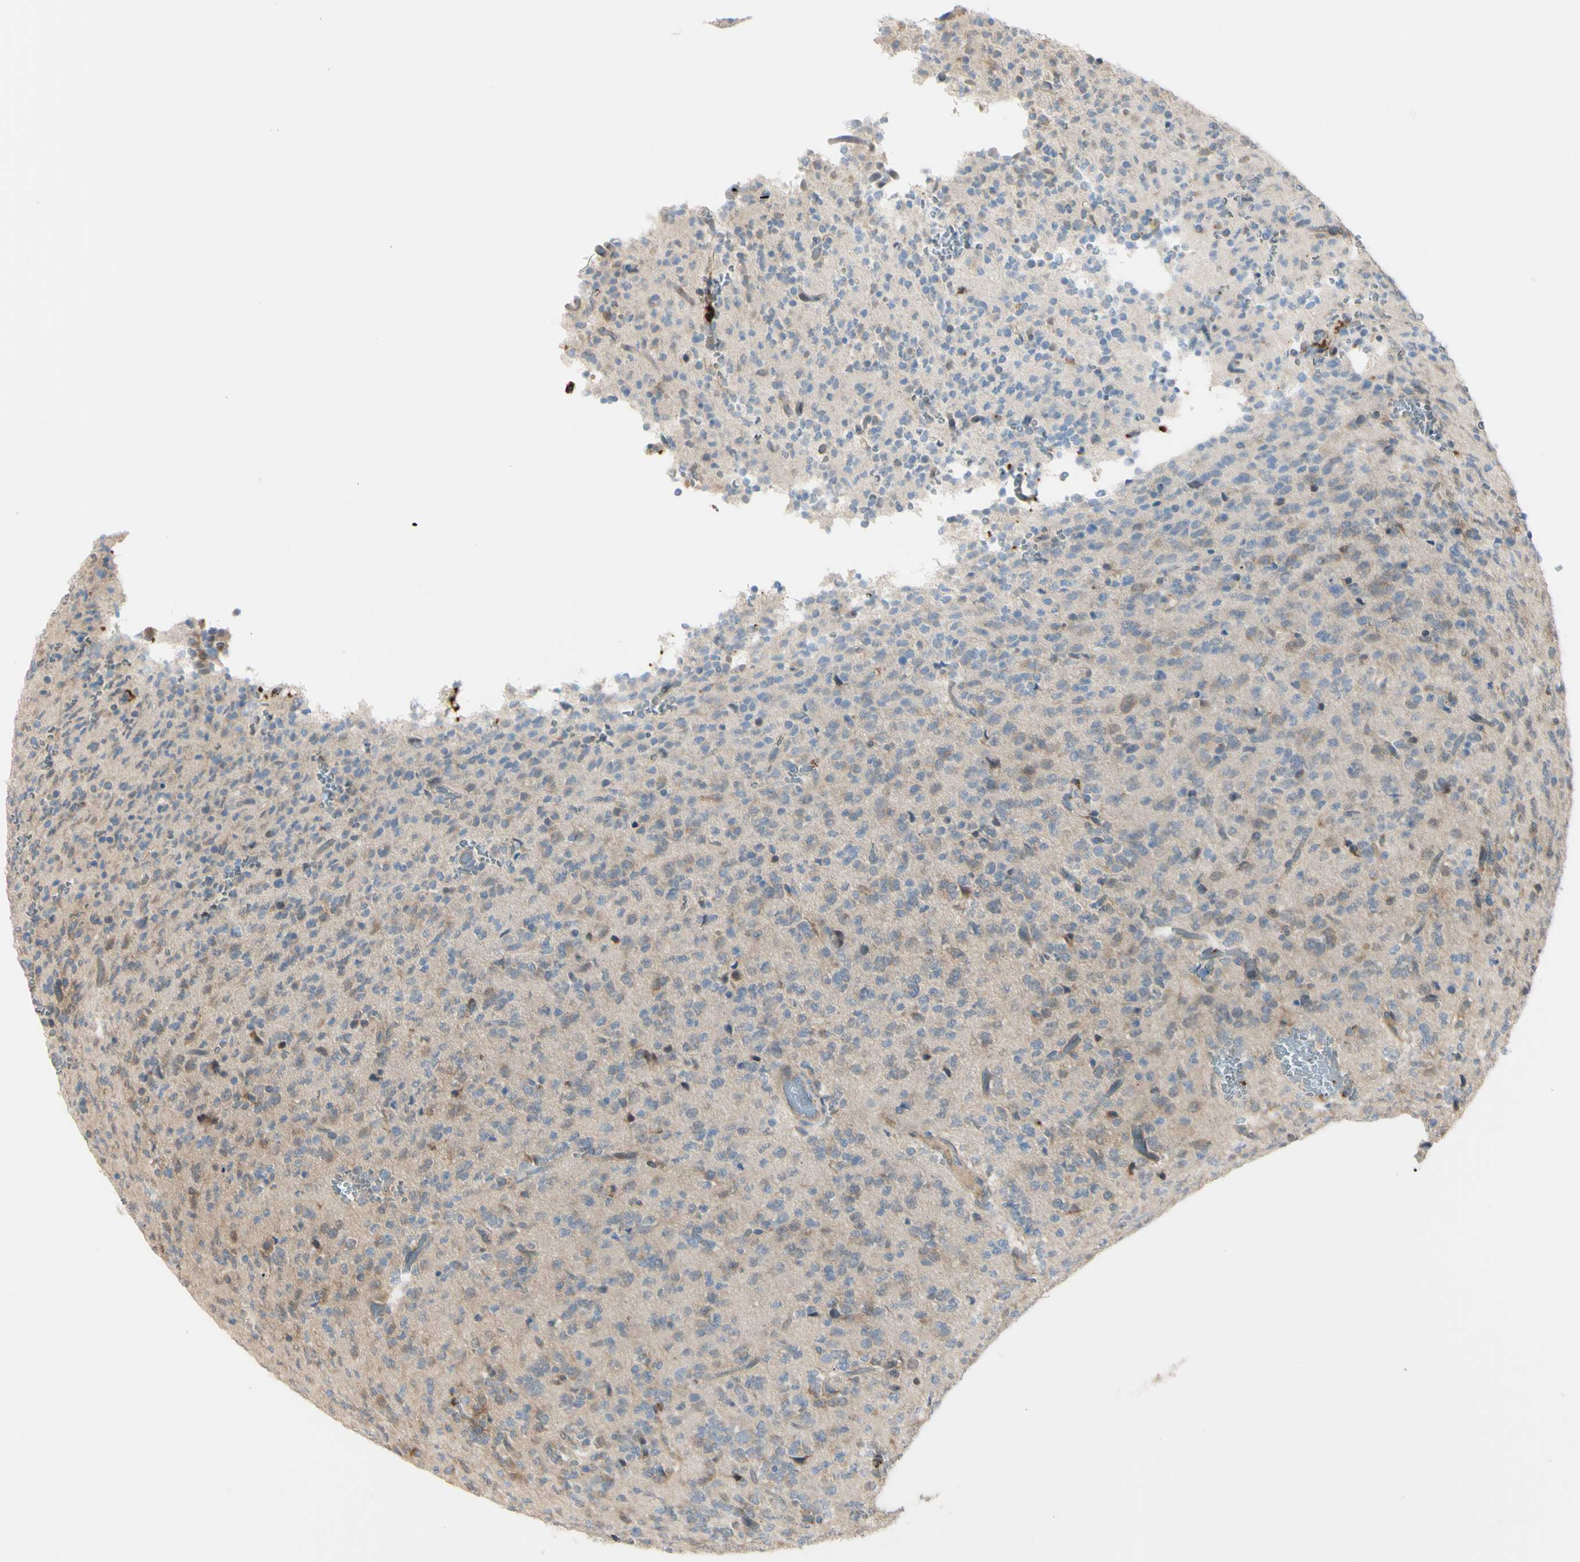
{"staining": {"intensity": "weak", "quantity": "<25%", "location": "cytoplasmic/membranous"}, "tissue": "glioma", "cell_type": "Tumor cells", "image_type": "cancer", "snomed": [{"axis": "morphology", "description": "Glioma, malignant, Low grade"}, {"axis": "topography", "description": "Brain"}], "caption": "This is a image of IHC staining of glioma, which shows no staining in tumor cells. (DAB (3,3'-diaminobenzidine) immunohistochemistry (IHC) with hematoxylin counter stain).", "gene": "EIF5A", "patient": {"sex": "male", "age": 38}}